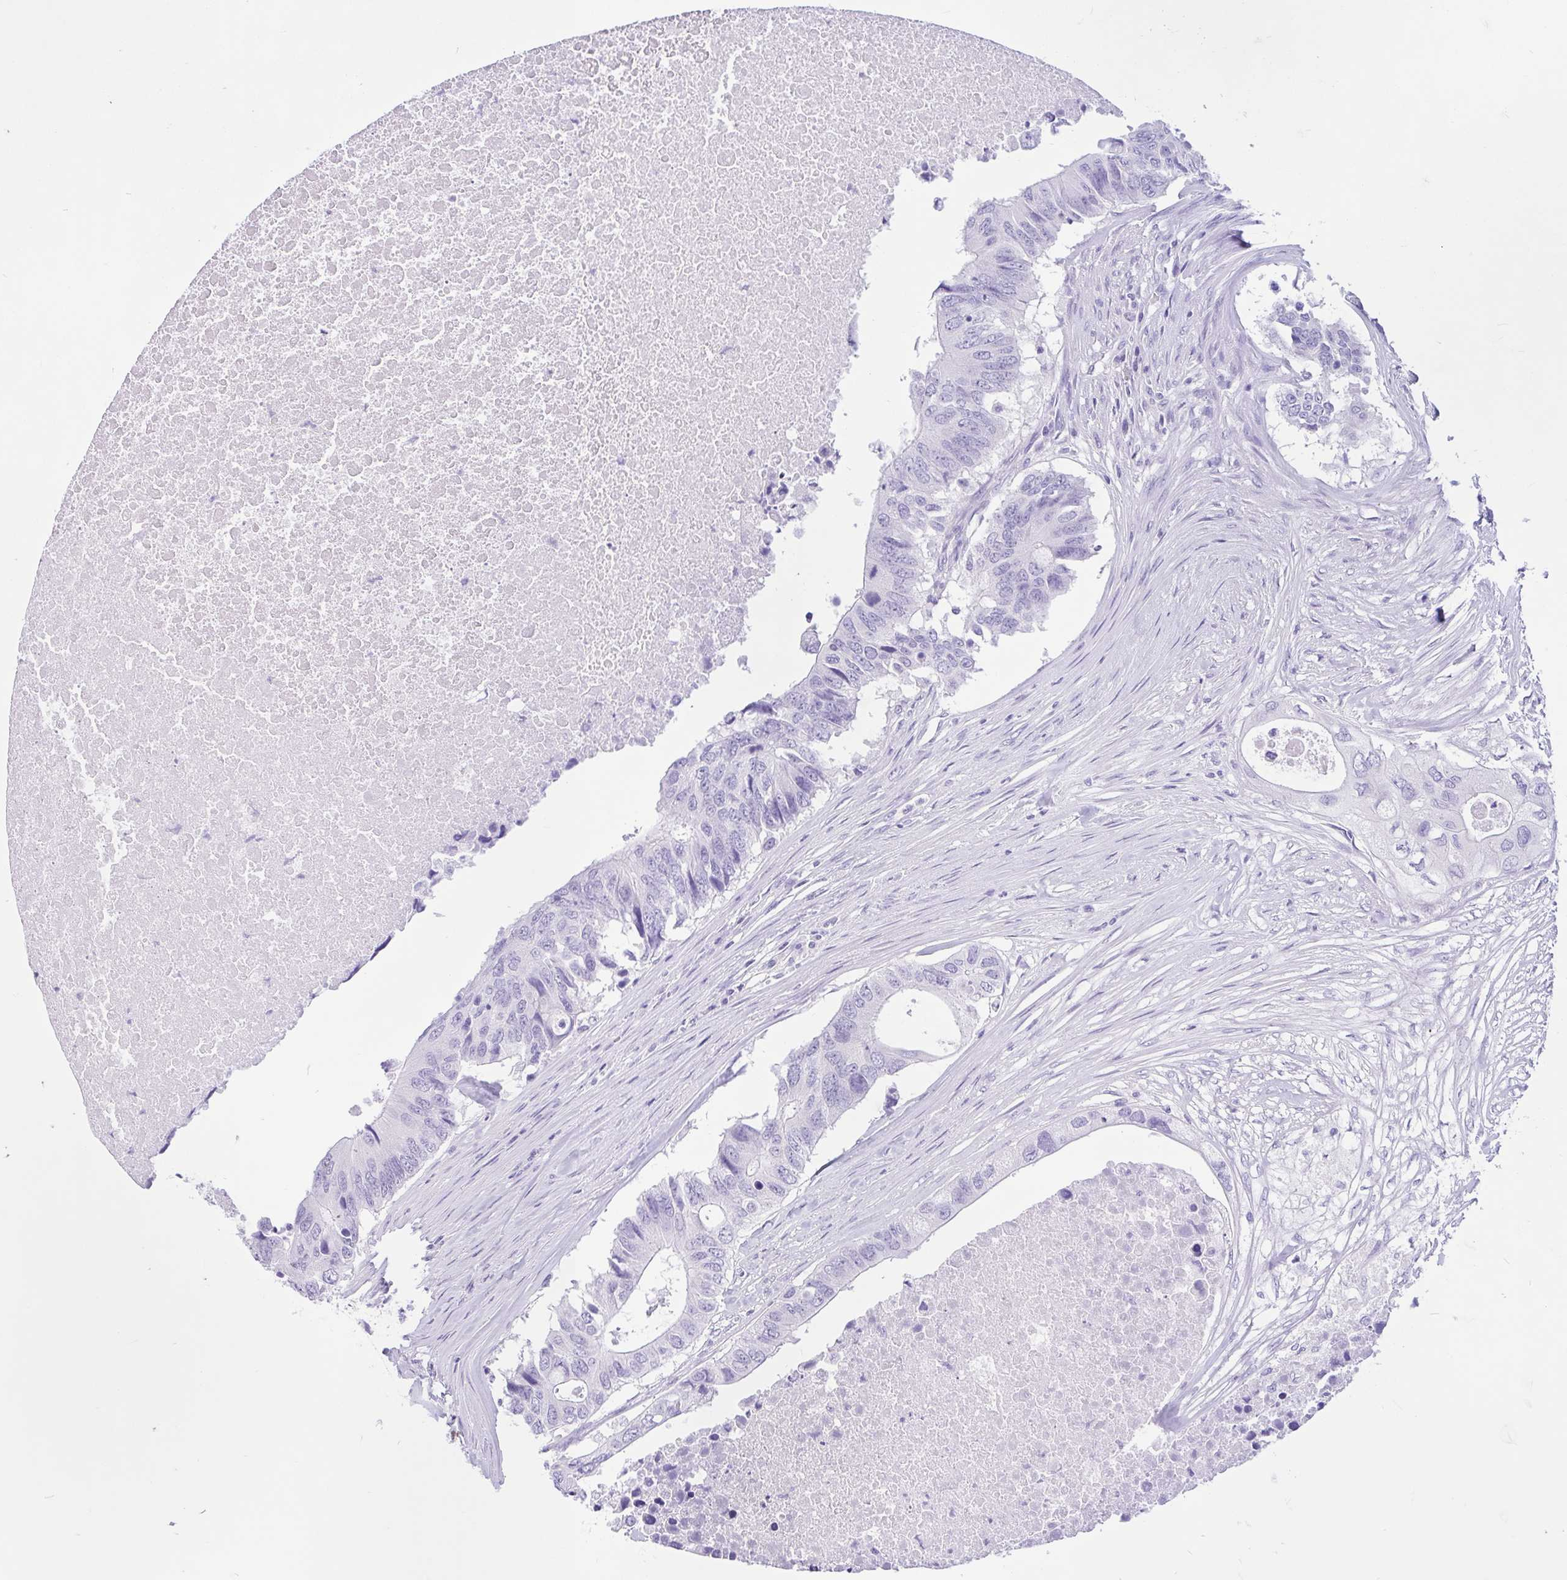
{"staining": {"intensity": "negative", "quantity": "none", "location": "none"}, "tissue": "colorectal cancer", "cell_type": "Tumor cells", "image_type": "cancer", "snomed": [{"axis": "morphology", "description": "Adenocarcinoma, NOS"}, {"axis": "topography", "description": "Colon"}], "caption": "Tumor cells show no significant positivity in colorectal cancer.", "gene": "ZNF319", "patient": {"sex": "male", "age": 71}}